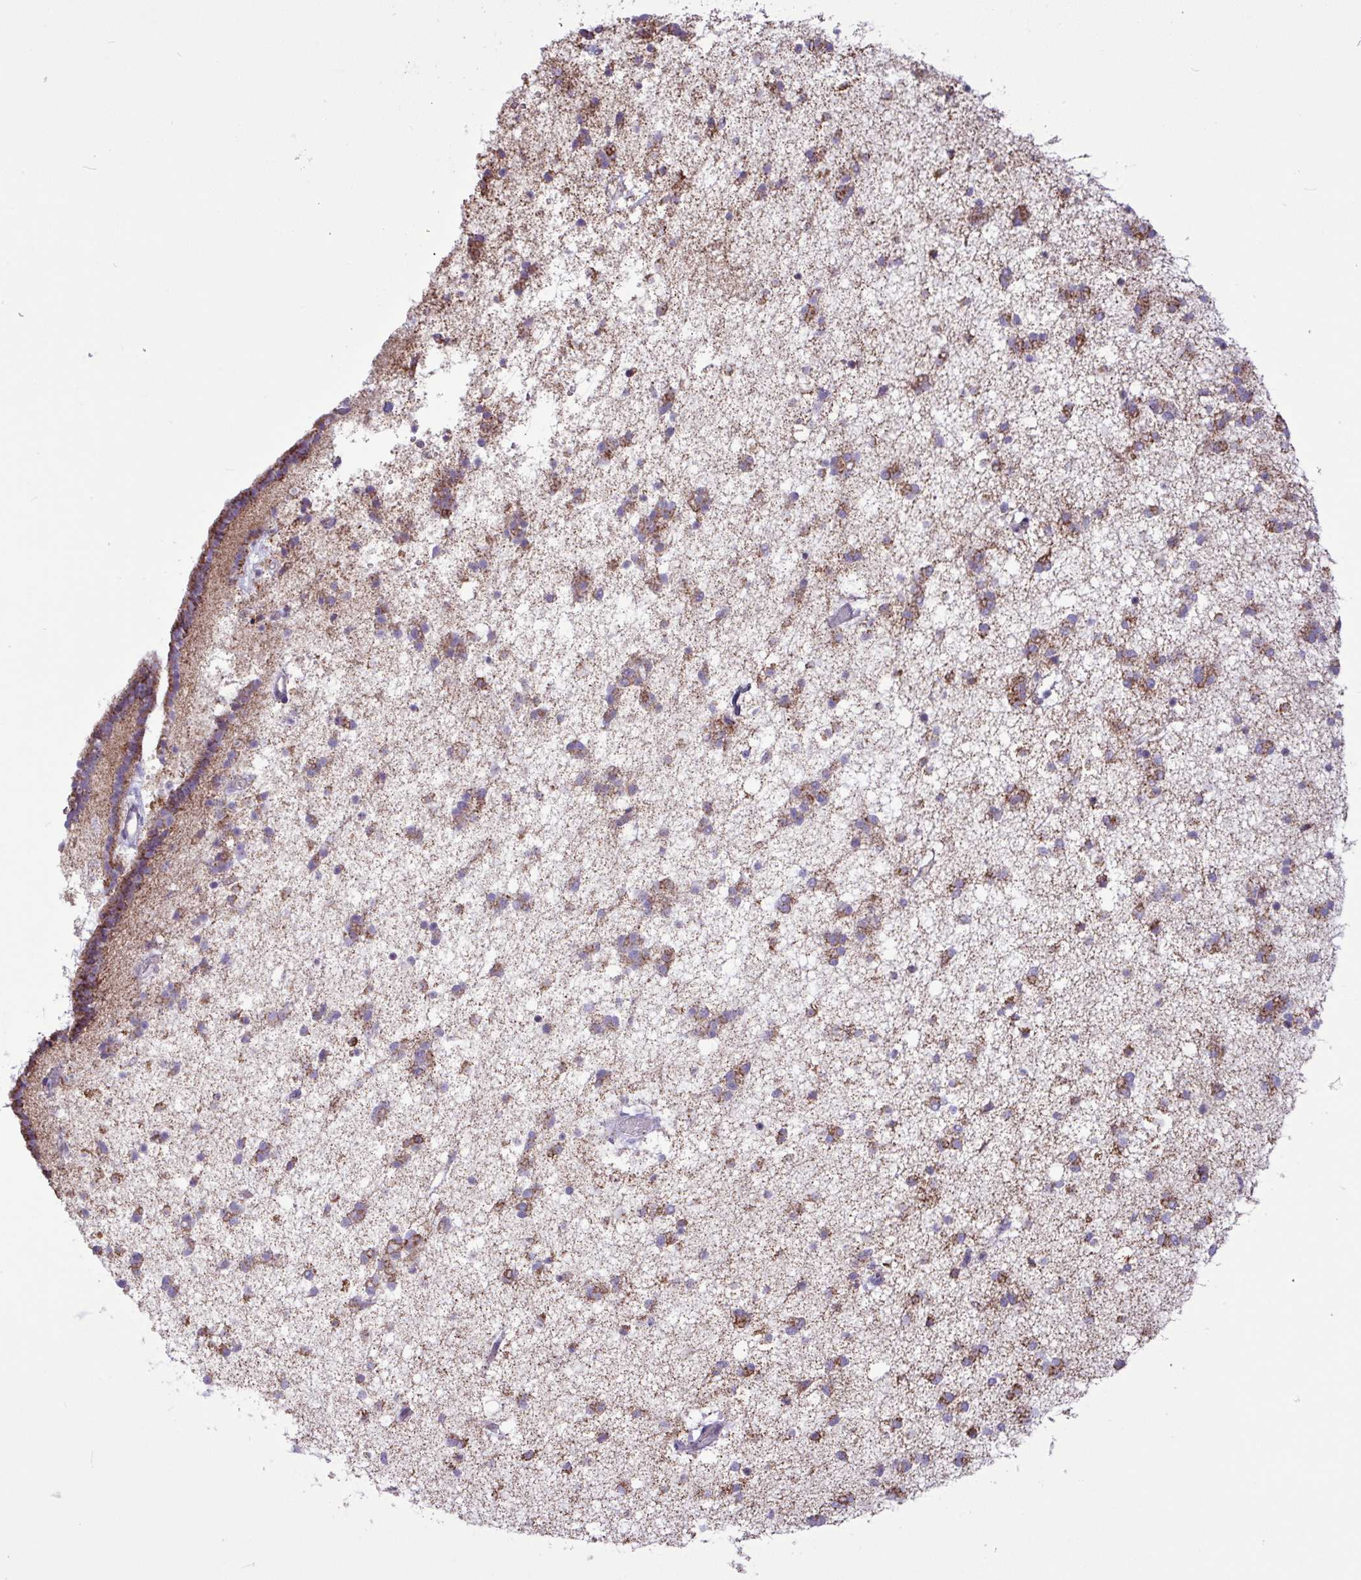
{"staining": {"intensity": "moderate", "quantity": "<25%", "location": "cytoplasmic/membranous"}, "tissue": "caudate", "cell_type": "Glial cells", "image_type": "normal", "snomed": [{"axis": "morphology", "description": "Normal tissue, NOS"}, {"axis": "topography", "description": "Lateral ventricle wall"}], "caption": "A low amount of moderate cytoplasmic/membranous positivity is present in about <25% of glial cells in normal caudate. Ihc stains the protein in brown and the nuclei are stained blue.", "gene": "RTL3", "patient": {"sex": "male", "age": 37}}